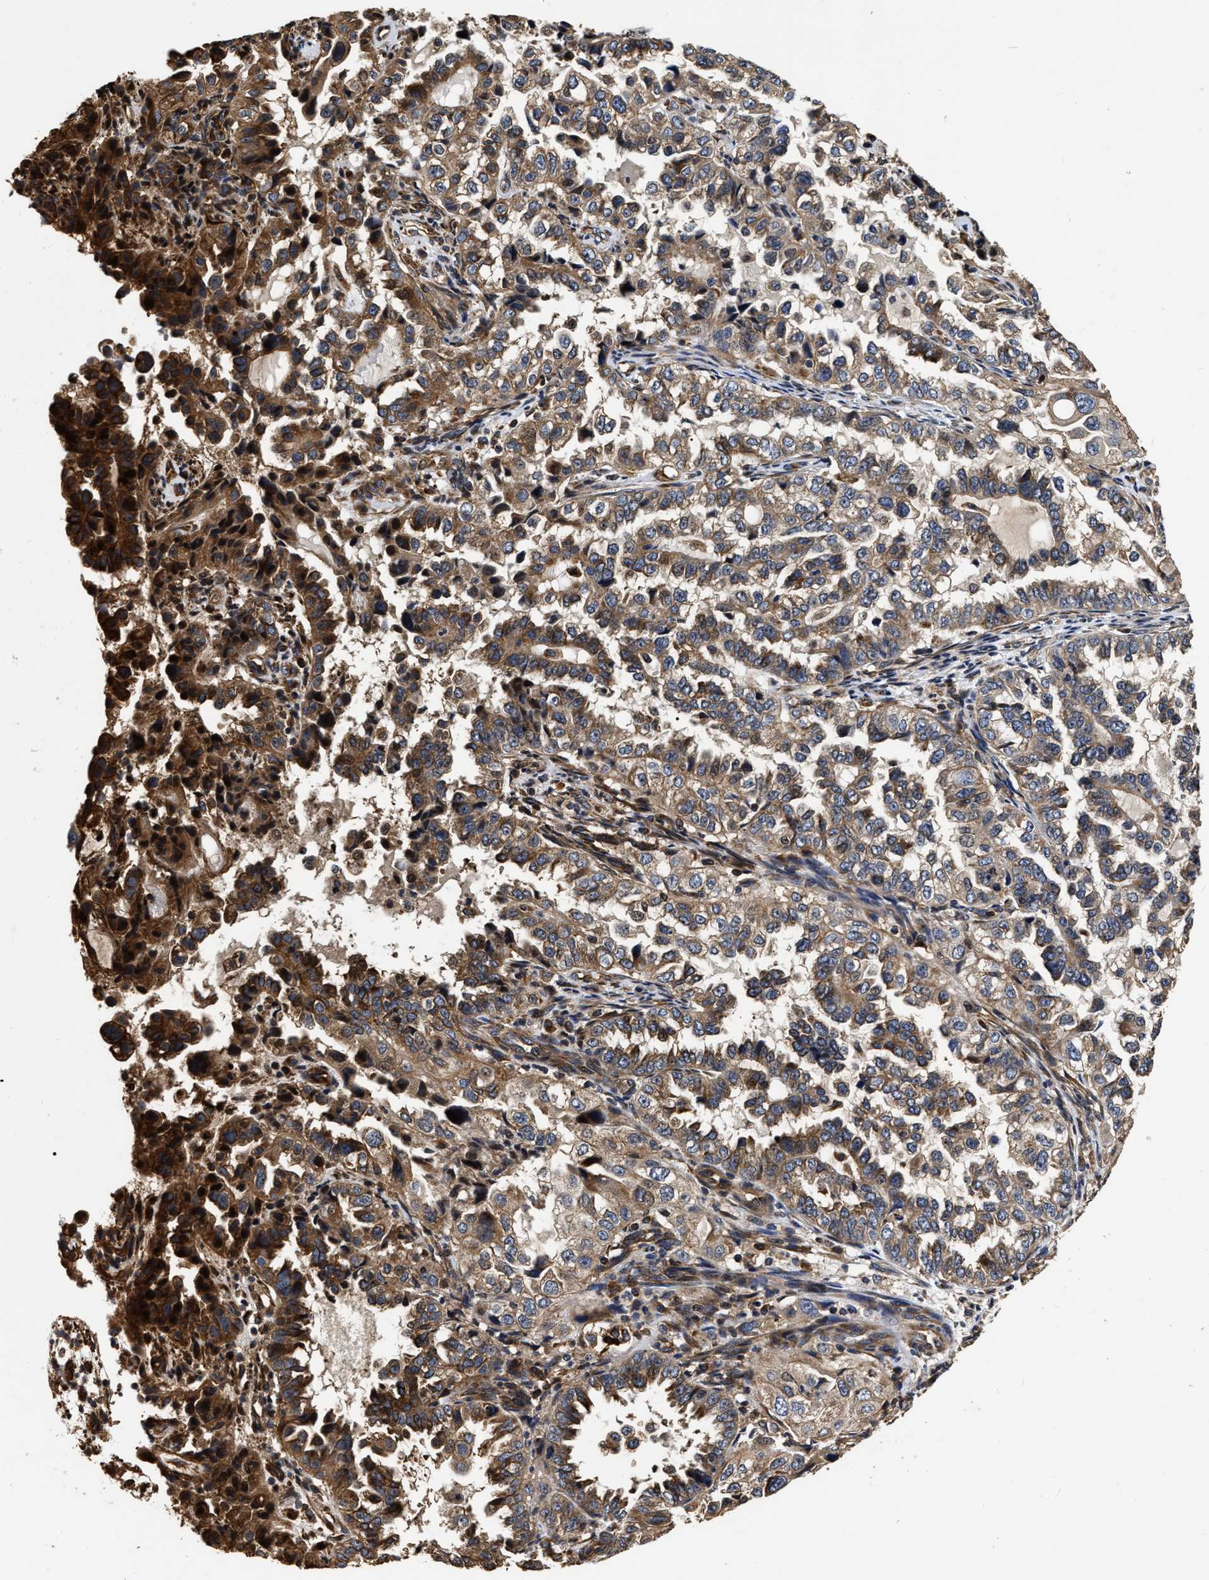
{"staining": {"intensity": "moderate", "quantity": "25%-75%", "location": "cytoplasmic/membranous"}, "tissue": "endometrial cancer", "cell_type": "Tumor cells", "image_type": "cancer", "snomed": [{"axis": "morphology", "description": "Adenocarcinoma, NOS"}, {"axis": "topography", "description": "Endometrium"}], "caption": "Human endometrial cancer stained with a brown dye demonstrates moderate cytoplasmic/membranous positive positivity in about 25%-75% of tumor cells.", "gene": "ABCG8", "patient": {"sex": "female", "age": 85}}